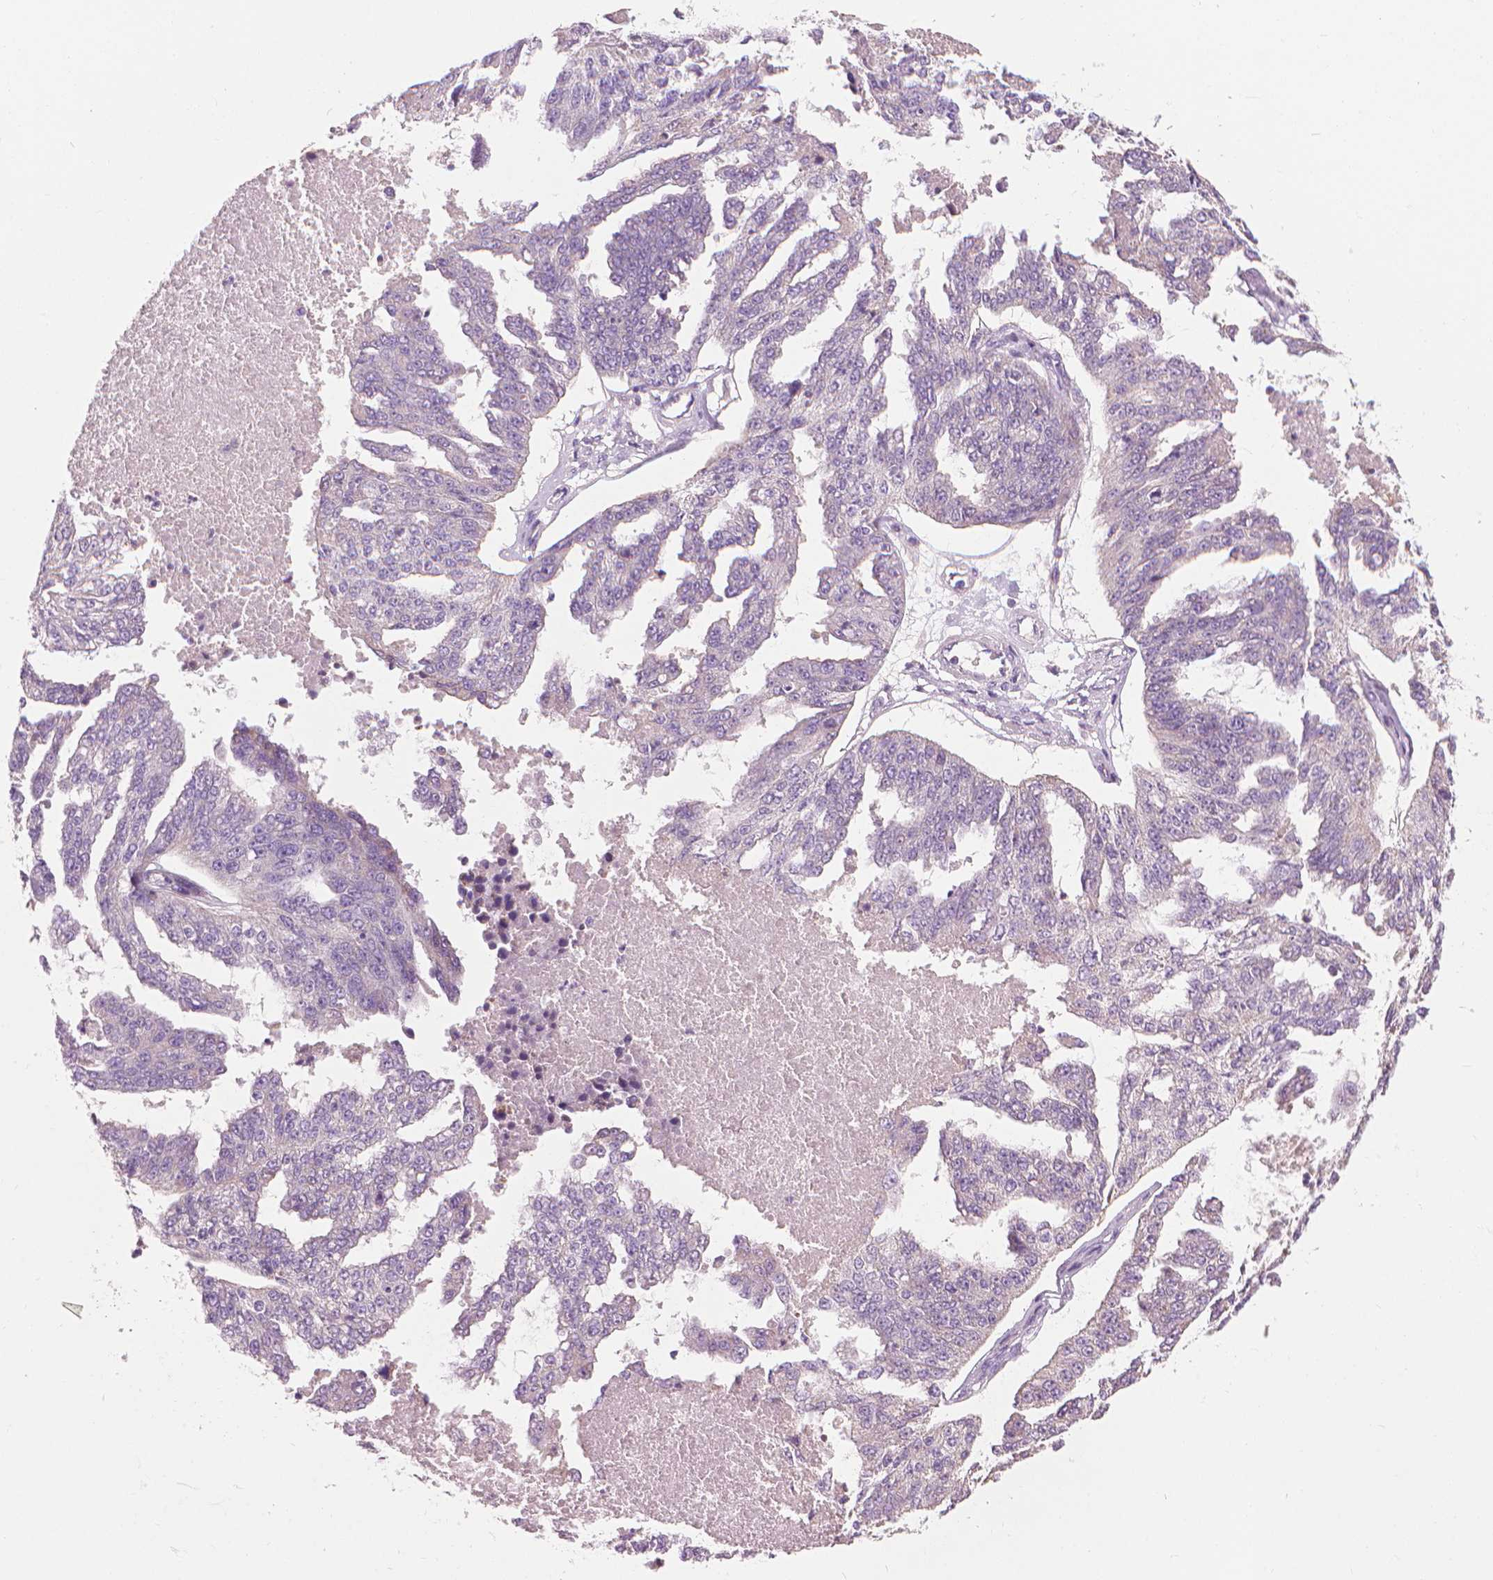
{"staining": {"intensity": "negative", "quantity": "none", "location": "none"}, "tissue": "ovarian cancer", "cell_type": "Tumor cells", "image_type": "cancer", "snomed": [{"axis": "morphology", "description": "Cystadenocarcinoma, serous, NOS"}, {"axis": "topography", "description": "Ovary"}], "caption": "Immunohistochemistry (IHC) micrograph of human serous cystadenocarcinoma (ovarian) stained for a protein (brown), which displays no positivity in tumor cells.", "gene": "RIIAD1", "patient": {"sex": "female", "age": 58}}